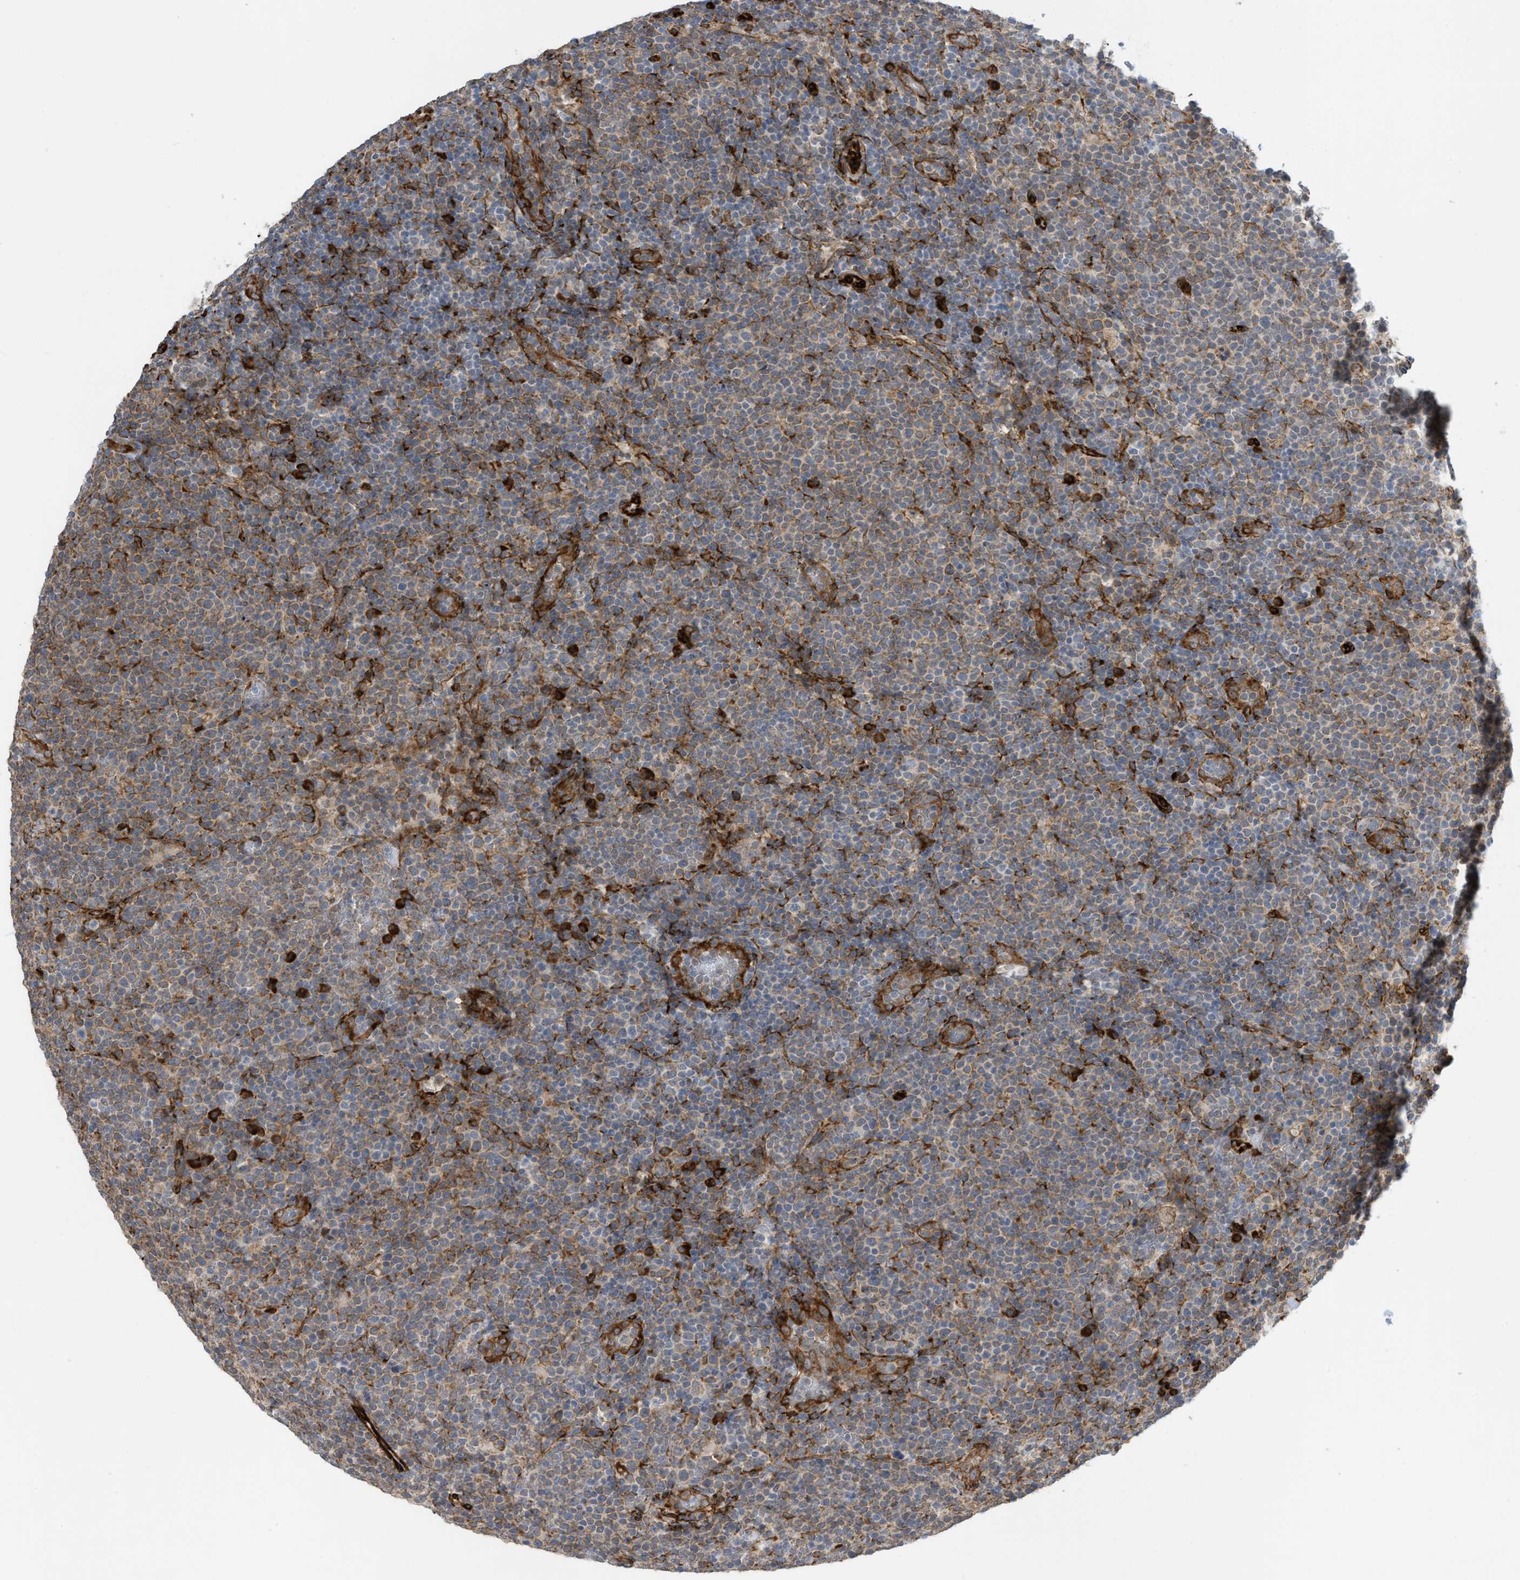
{"staining": {"intensity": "moderate", "quantity": "<25%", "location": "cytoplasmic/membranous"}, "tissue": "lymphoma", "cell_type": "Tumor cells", "image_type": "cancer", "snomed": [{"axis": "morphology", "description": "Malignant lymphoma, non-Hodgkin's type, High grade"}, {"axis": "topography", "description": "Lymph node"}], "caption": "Moderate cytoplasmic/membranous staining is identified in about <25% of tumor cells in lymphoma.", "gene": "ZBTB45", "patient": {"sex": "male", "age": 61}}